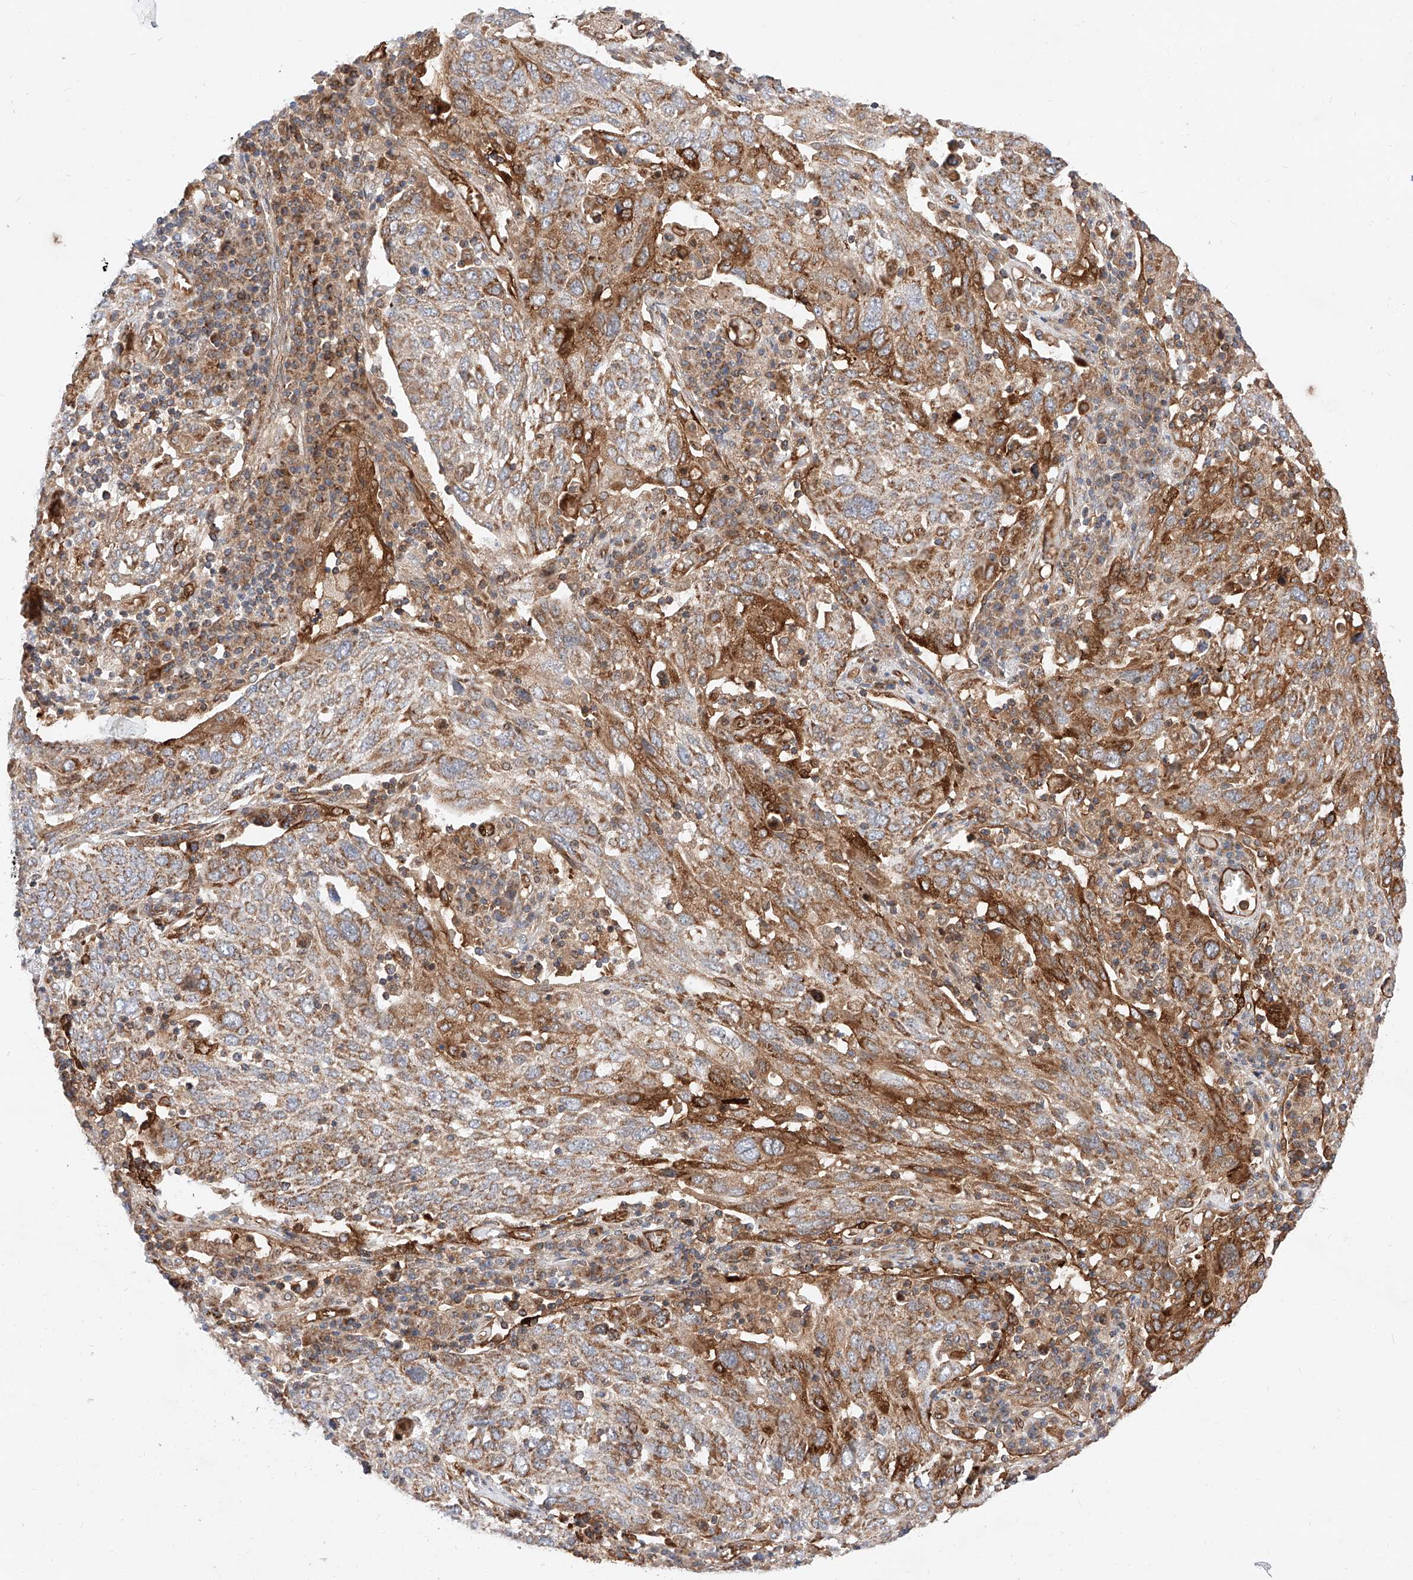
{"staining": {"intensity": "moderate", "quantity": ">75%", "location": "cytoplasmic/membranous"}, "tissue": "lung cancer", "cell_type": "Tumor cells", "image_type": "cancer", "snomed": [{"axis": "morphology", "description": "Squamous cell carcinoma, NOS"}, {"axis": "topography", "description": "Lung"}], "caption": "Immunohistochemistry (IHC) micrograph of neoplastic tissue: lung squamous cell carcinoma stained using immunohistochemistry demonstrates medium levels of moderate protein expression localized specifically in the cytoplasmic/membranous of tumor cells, appearing as a cytoplasmic/membranous brown color.", "gene": "NR1D1", "patient": {"sex": "male", "age": 65}}